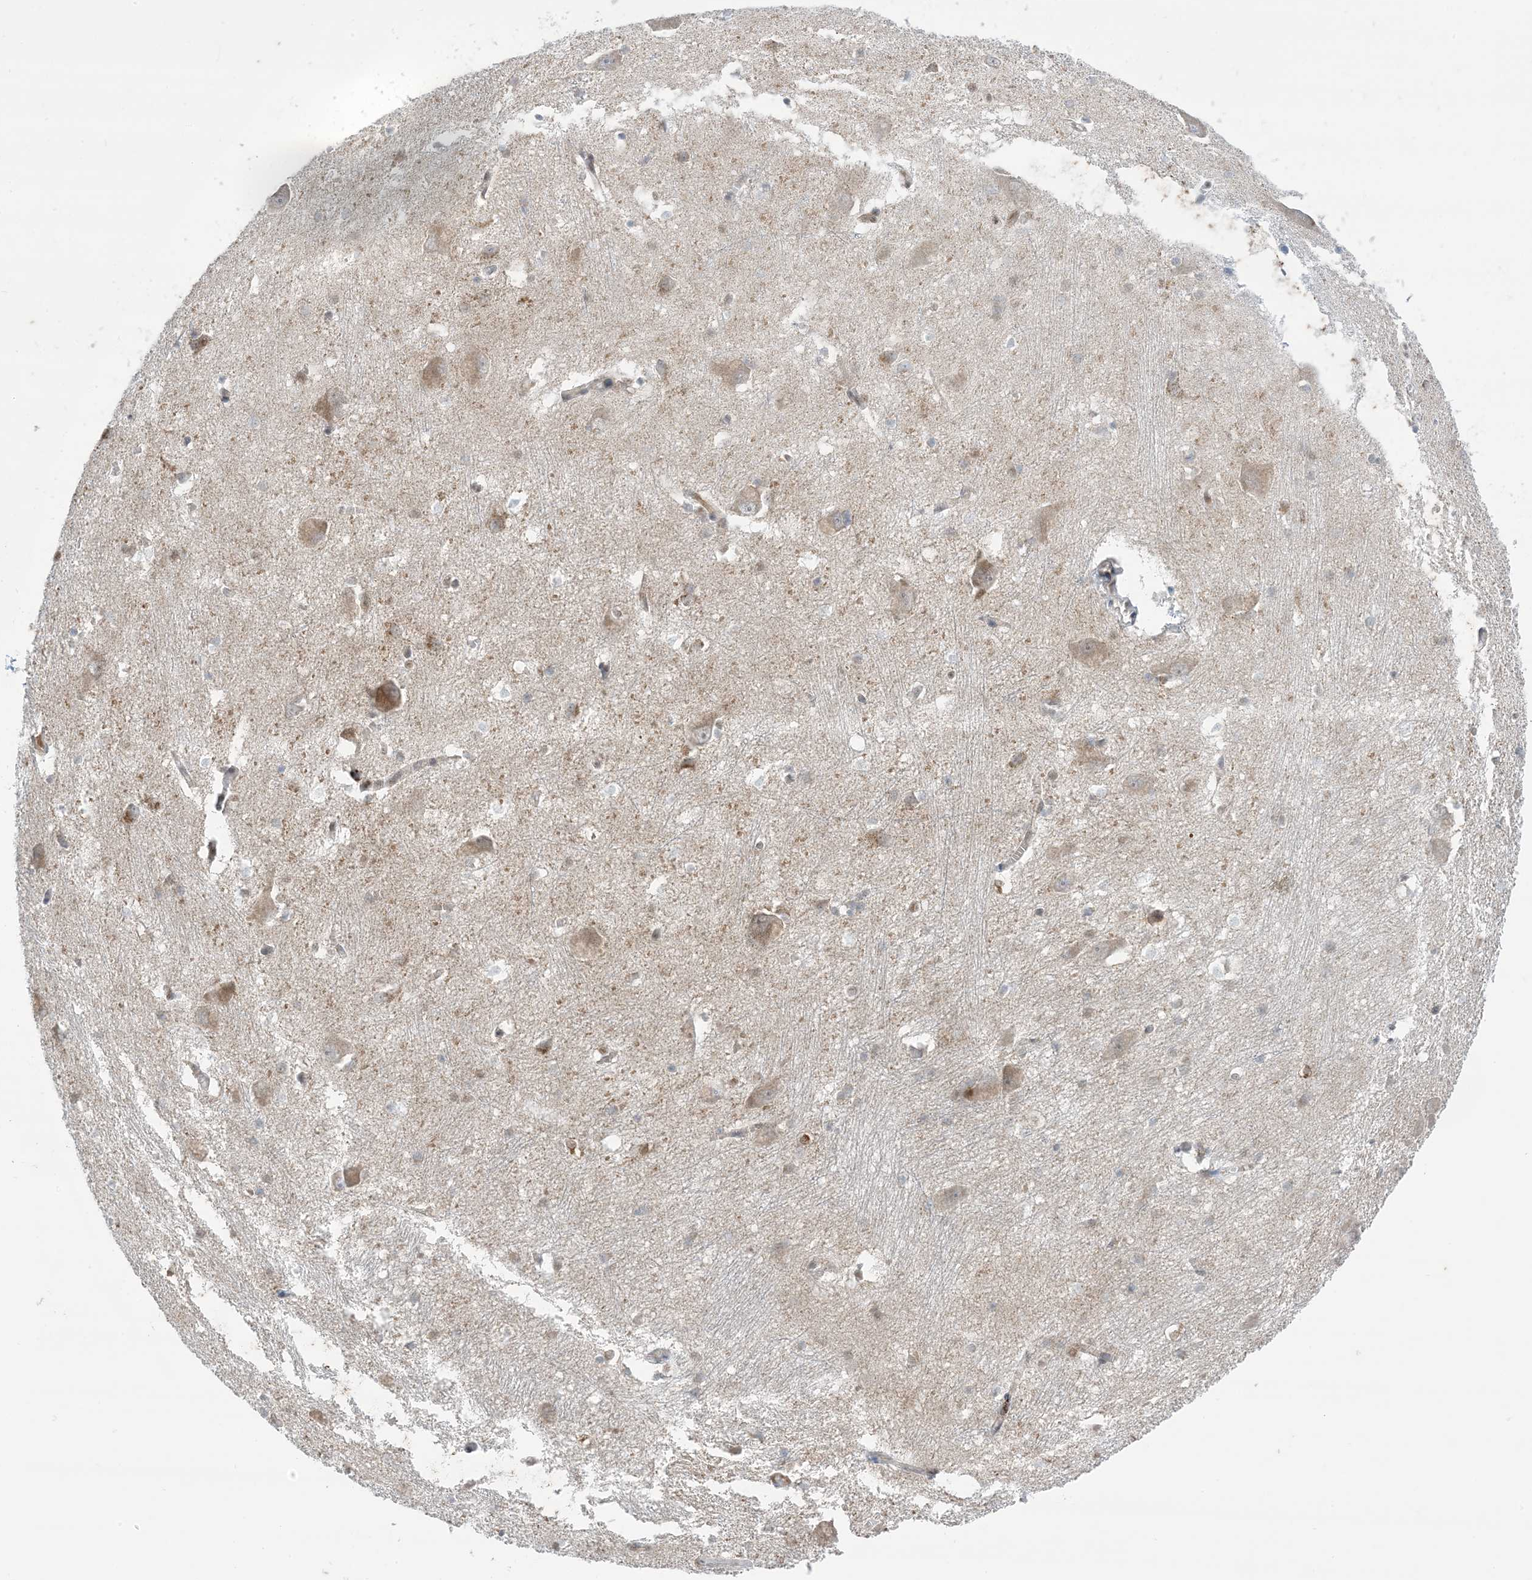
{"staining": {"intensity": "moderate", "quantity": "<25%", "location": "nuclear"}, "tissue": "caudate", "cell_type": "Glial cells", "image_type": "normal", "snomed": [{"axis": "morphology", "description": "Normal tissue, NOS"}, {"axis": "topography", "description": "Lateral ventricle wall"}], "caption": "Human caudate stained for a protein (brown) demonstrates moderate nuclear positive staining in approximately <25% of glial cells.", "gene": "TFPT", "patient": {"sex": "male", "age": 37}}